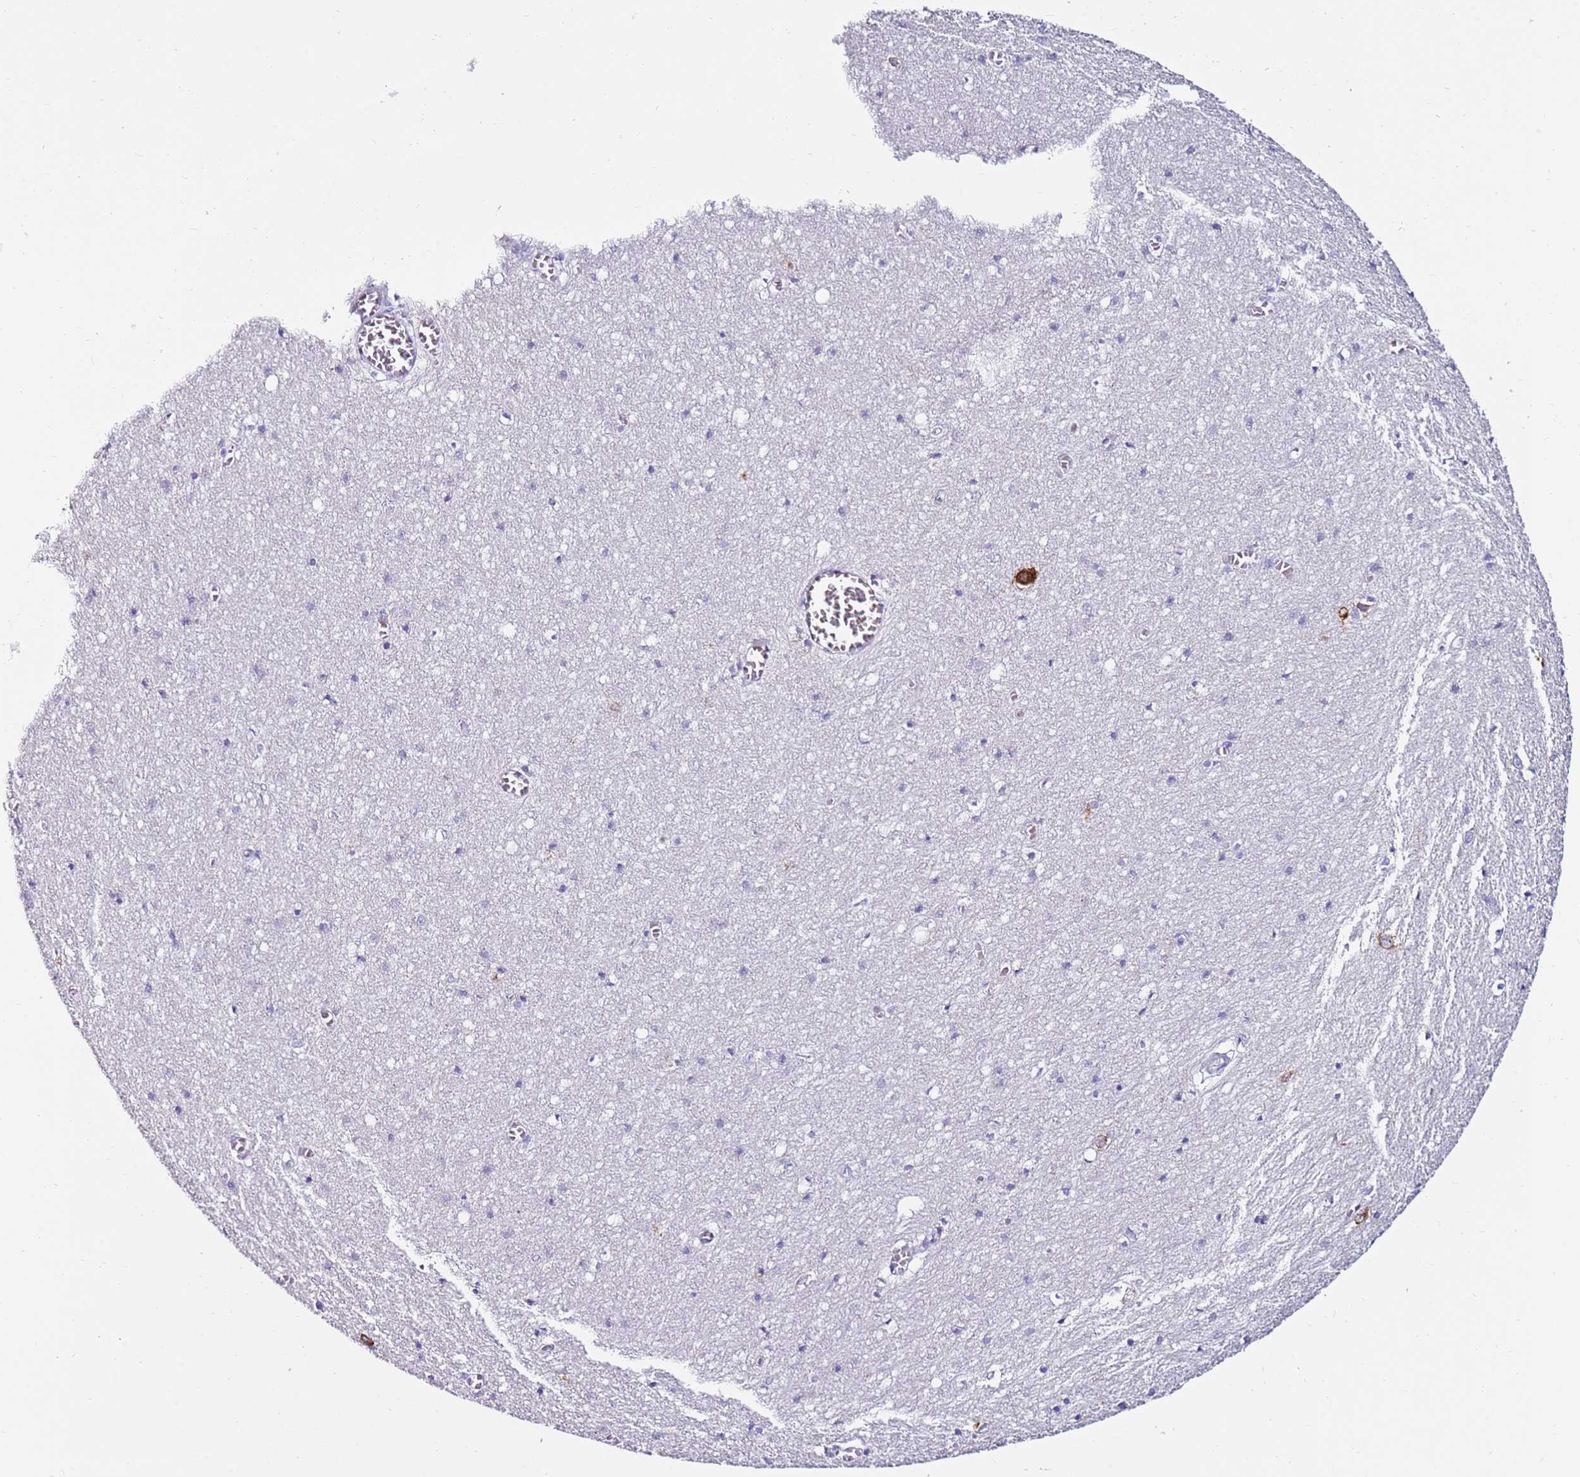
{"staining": {"intensity": "negative", "quantity": "none", "location": "none"}, "tissue": "cerebral cortex", "cell_type": "Endothelial cells", "image_type": "normal", "snomed": [{"axis": "morphology", "description": "Normal tissue, NOS"}, {"axis": "topography", "description": "Cerebral cortex"}], "caption": "An immunohistochemistry (IHC) photomicrograph of benign cerebral cortex is shown. There is no staining in endothelial cells of cerebral cortex.", "gene": "EVPLL", "patient": {"sex": "female", "age": 64}}